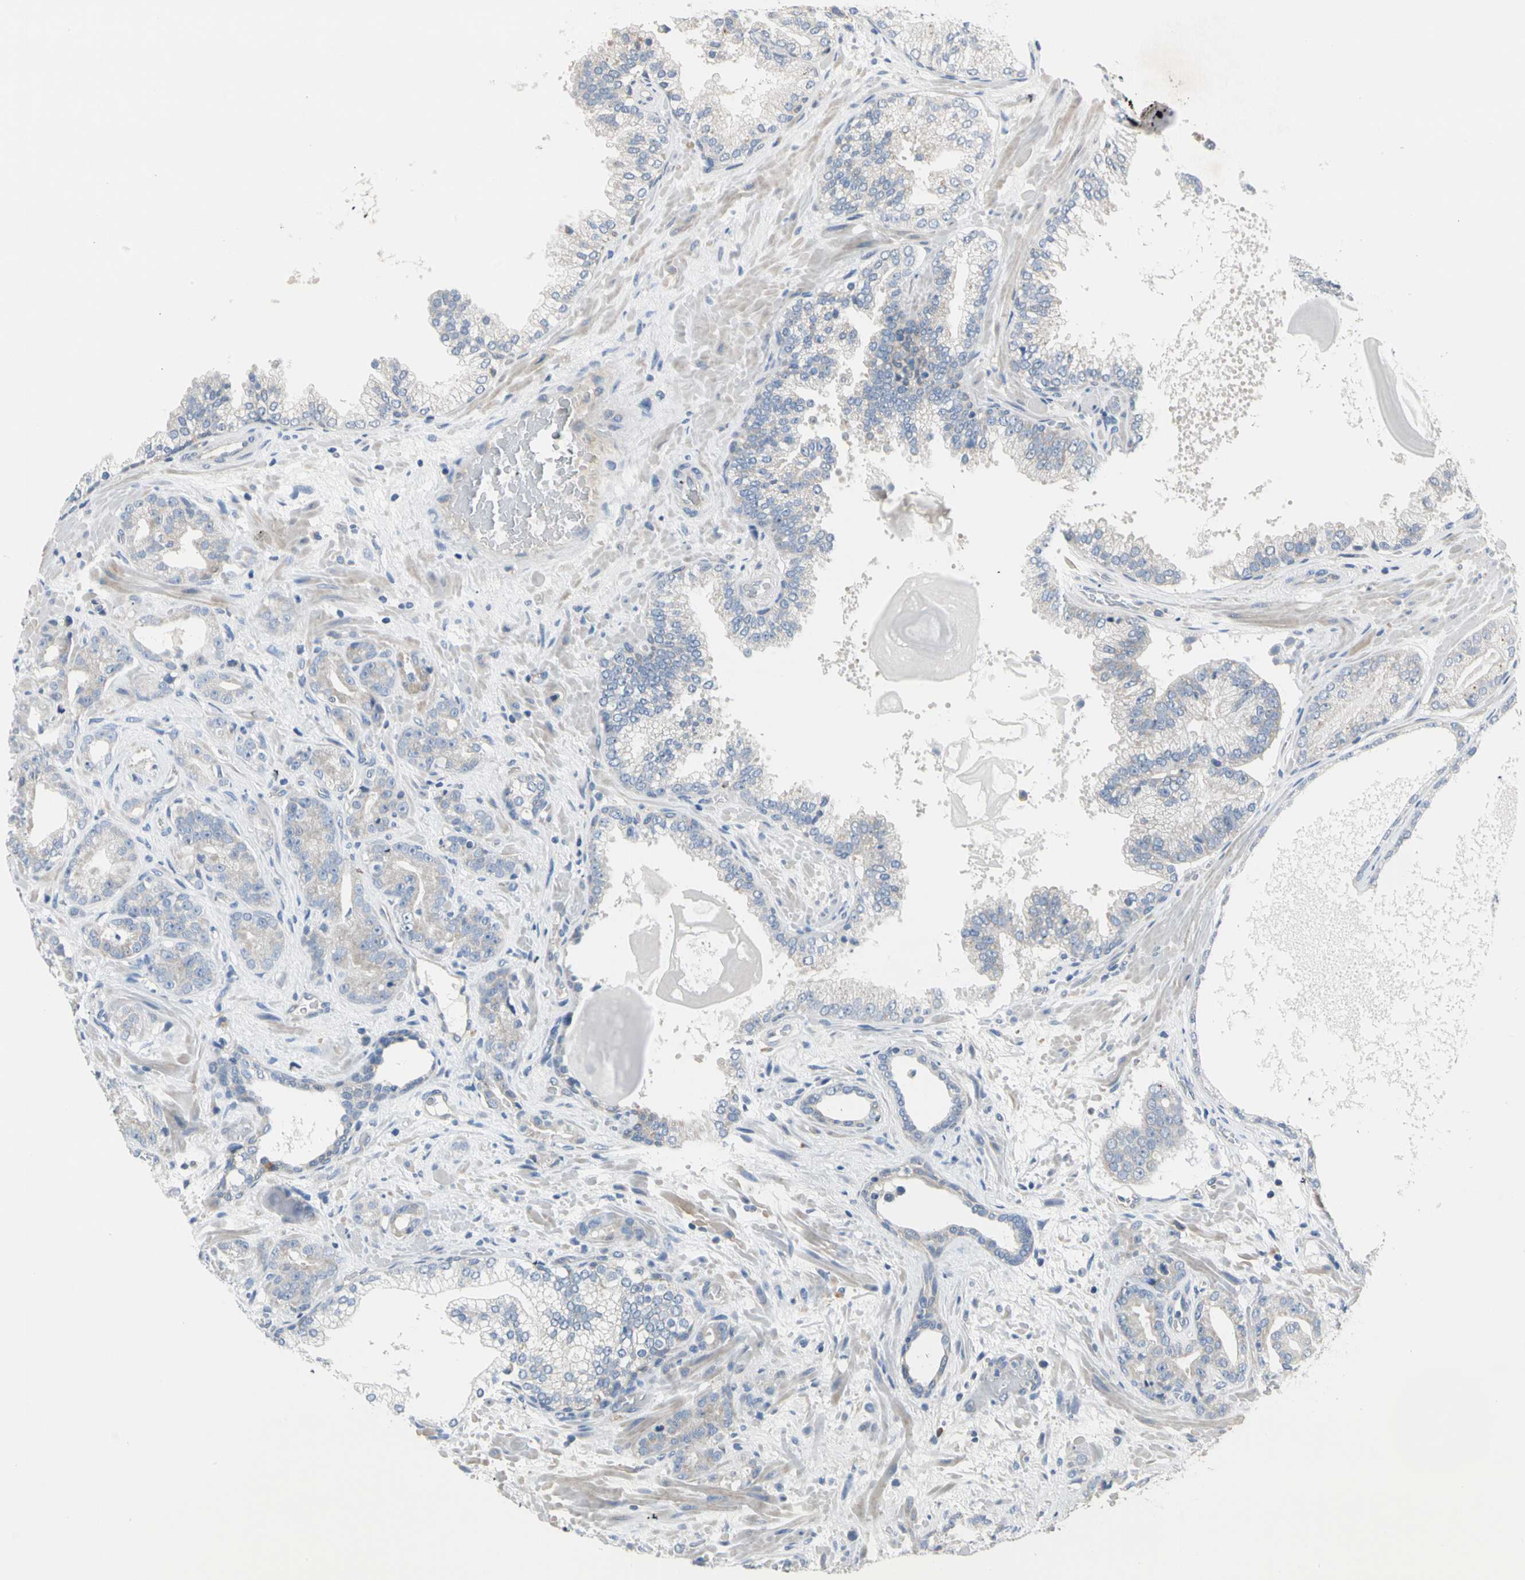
{"staining": {"intensity": "negative", "quantity": "none", "location": "none"}, "tissue": "prostate cancer", "cell_type": "Tumor cells", "image_type": "cancer", "snomed": [{"axis": "morphology", "description": "Adenocarcinoma, Low grade"}, {"axis": "topography", "description": "Prostate"}], "caption": "A photomicrograph of adenocarcinoma (low-grade) (prostate) stained for a protein displays no brown staining in tumor cells.", "gene": "GPR153", "patient": {"sex": "male", "age": 63}}